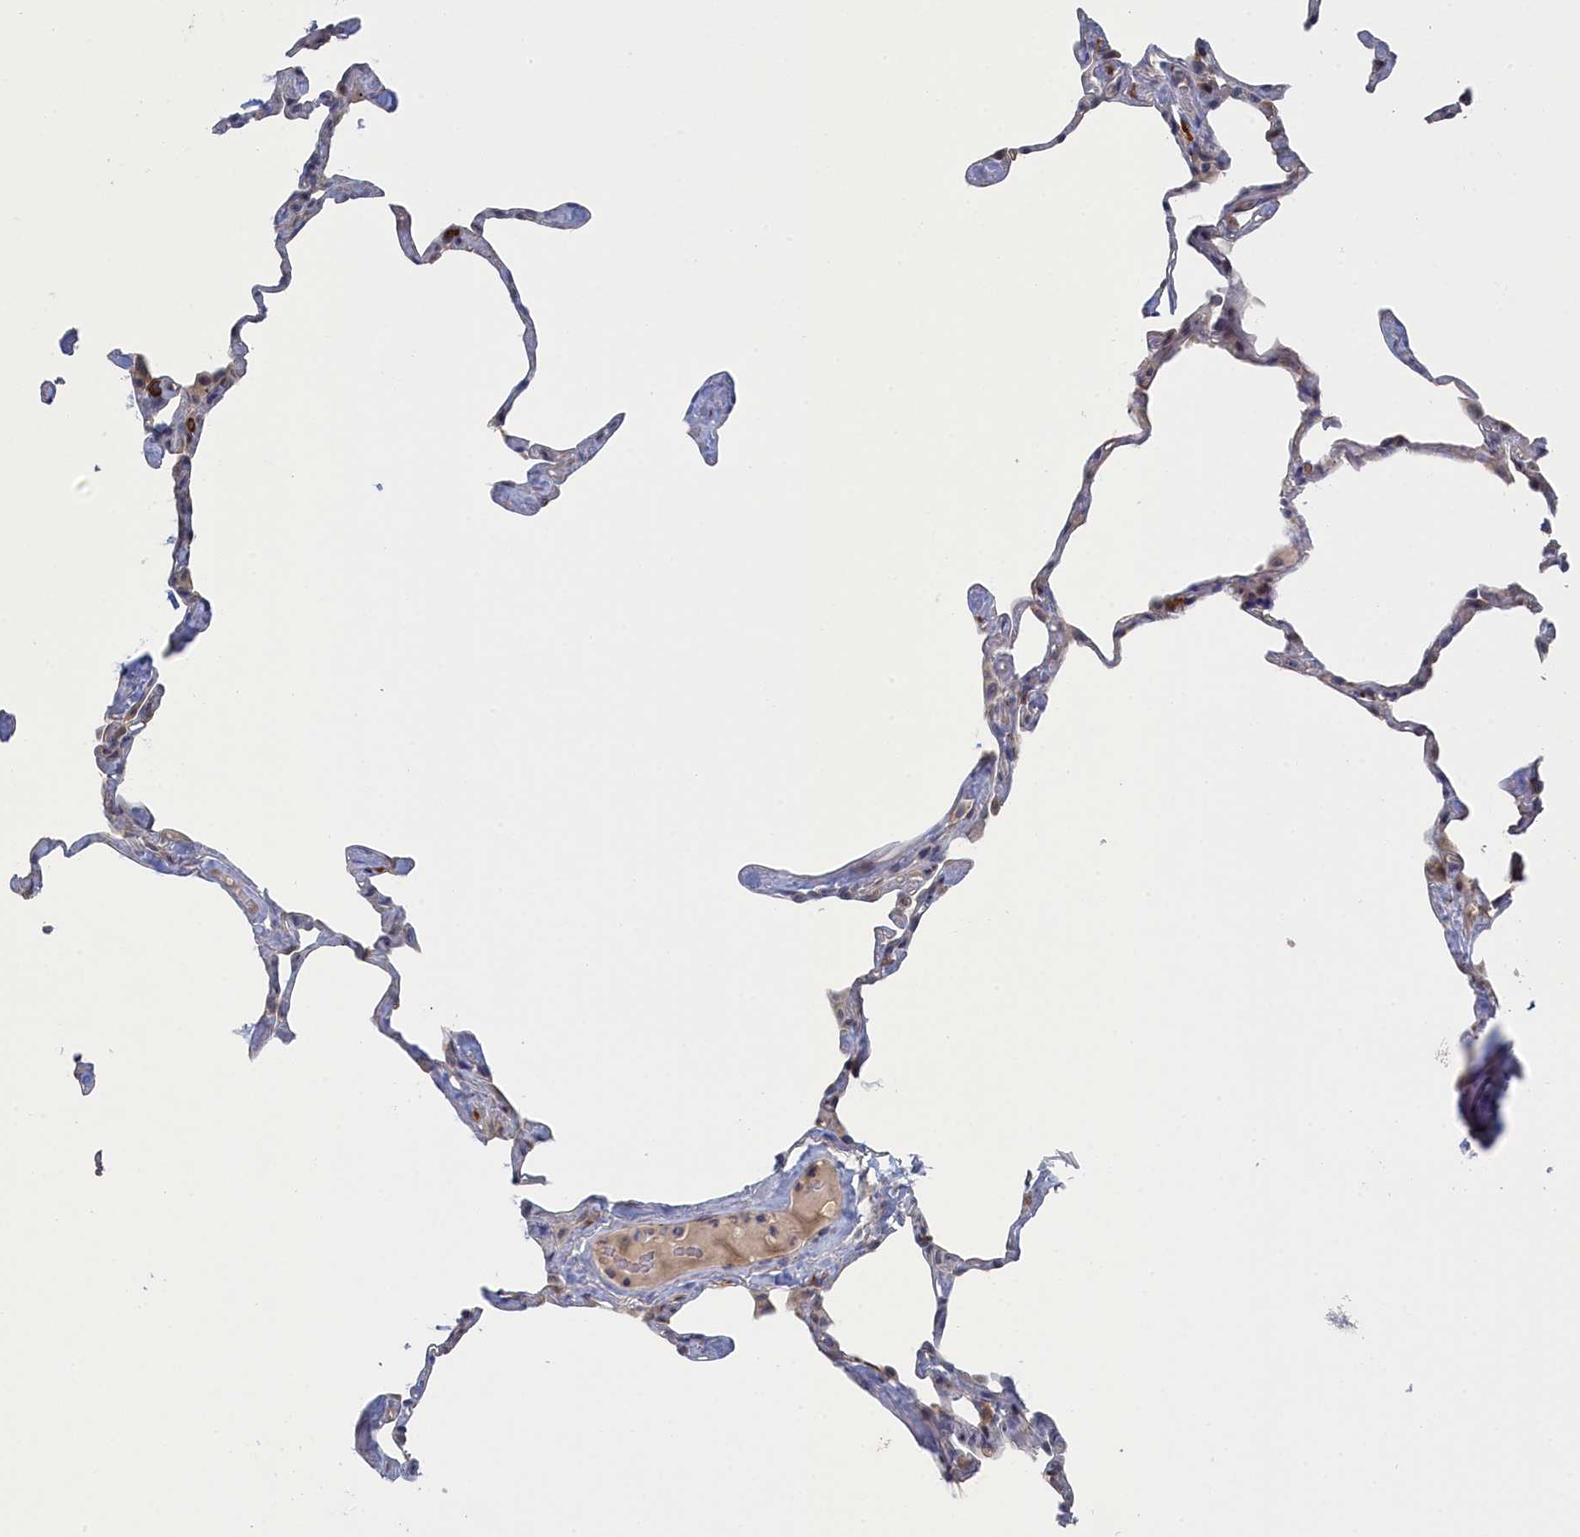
{"staining": {"intensity": "negative", "quantity": "none", "location": "none"}, "tissue": "lung", "cell_type": "Alveolar cells", "image_type": "normal", "snomed": [{"axis": "morphology", "description": "Normal tissue, NOS"}, {"axis": "topography", "description": "Lung"}], "caption": "A histopathology image of lung stained for a protein exhibits no brown staining in alveolar cells.", "gene": "IRGQ", "patient": {"sex": "male", "age": 65}}